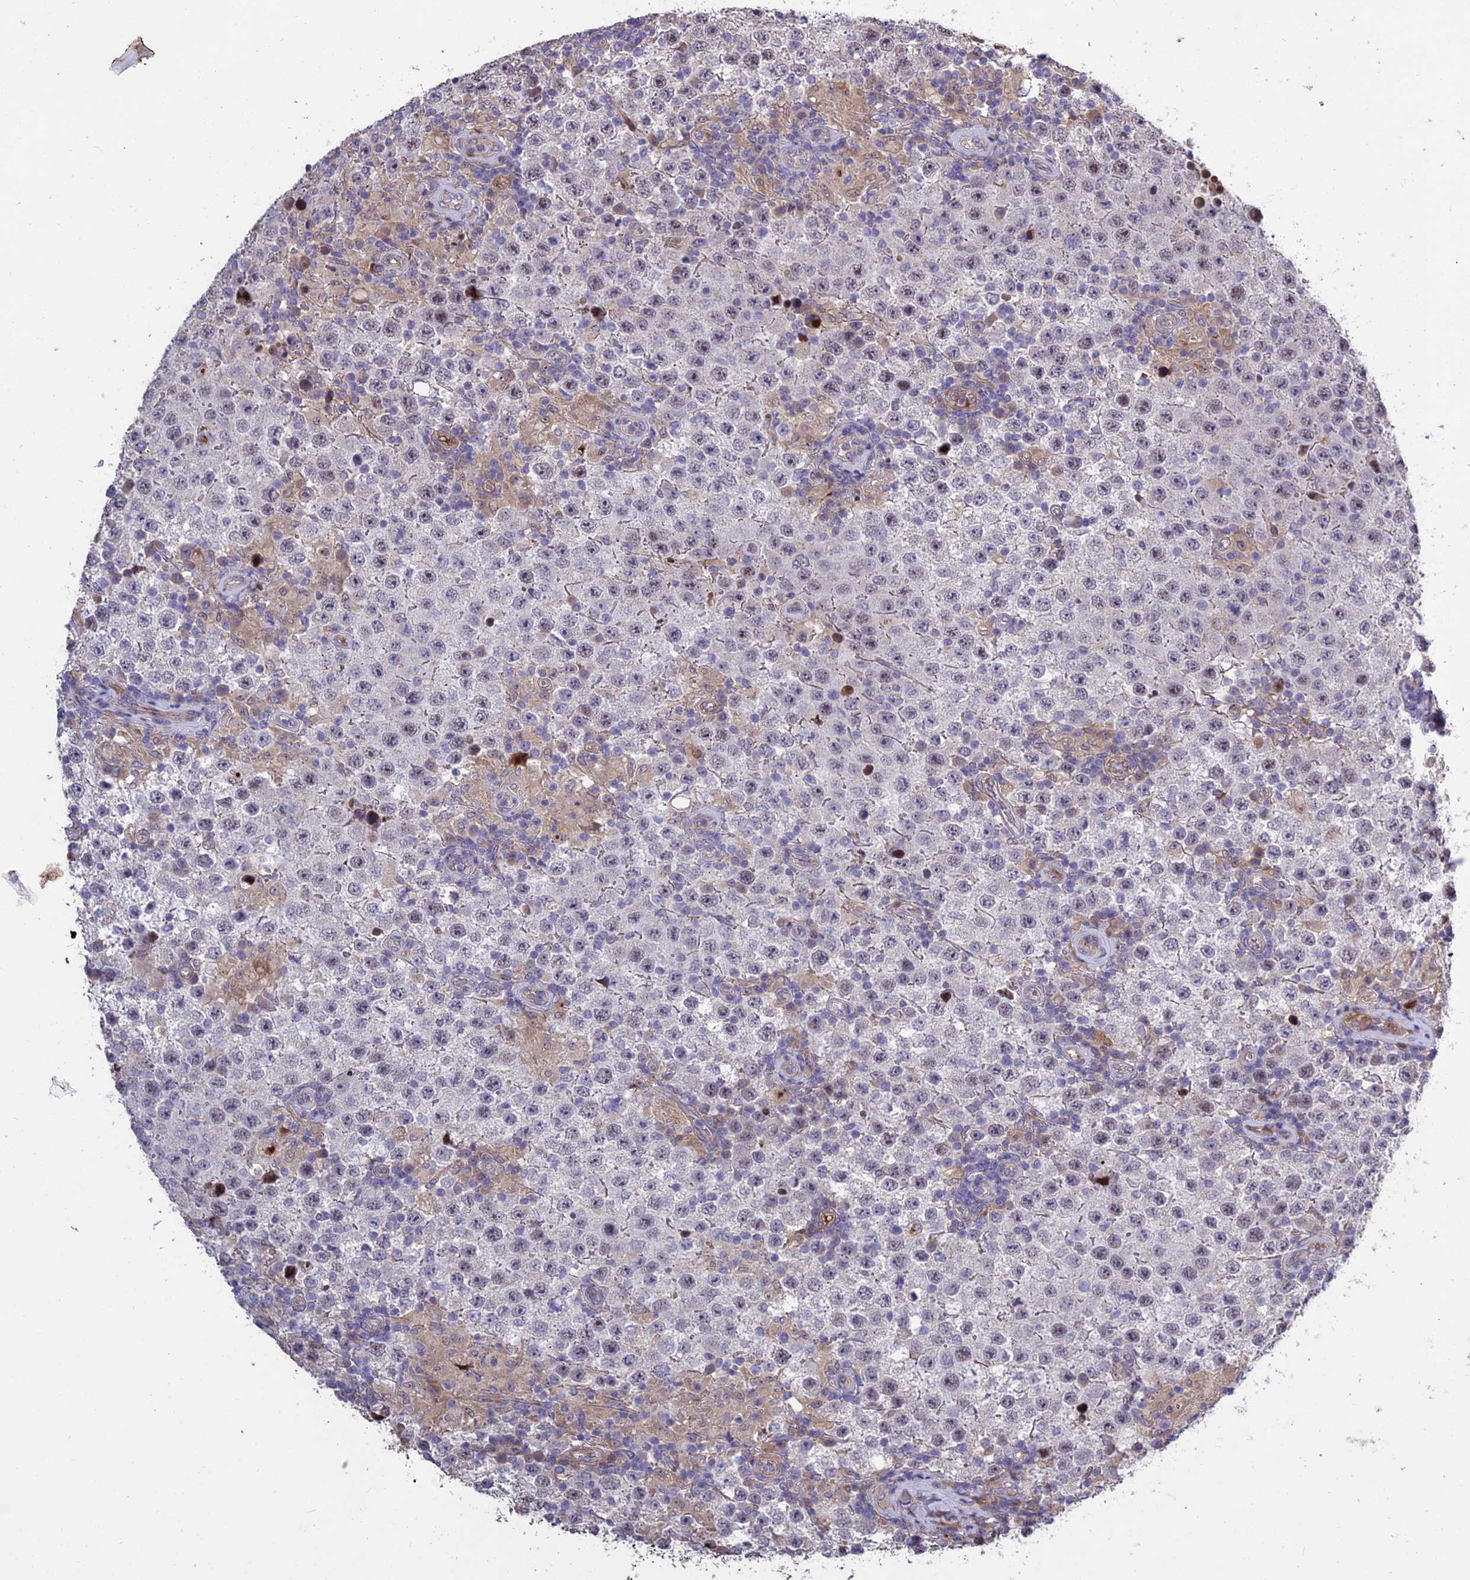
{"staining": {"intensity": "weak", "quantity": "<25%", "location": "nuclear"}, "tissue": "testis cancer", "cell_type": "Tumor cells", "image_type": "cancer", "snomed": [{"axis": "morphology", "description": "Normal tissue, NOS"}, {"axis": "morphology", "description": "Urothelial carcinoma, High grade"}, {"axis": "morphology", "description": "Seminoma, NOS"}, {"axis": "morphology", "description": "Carcinoma, Embryonal, NOS"}, {"axis": "topography", "description": "Urinary bladder"}, {"axis": "topography", "description": "Testis"}], "caption": "Immunohistochemical staining of human testis high-grade urothelial carcinoma demonstrates no significant staining in tumor cells.", "gene": "SPG21", "patient": {"sex": "male", "age": 41}}